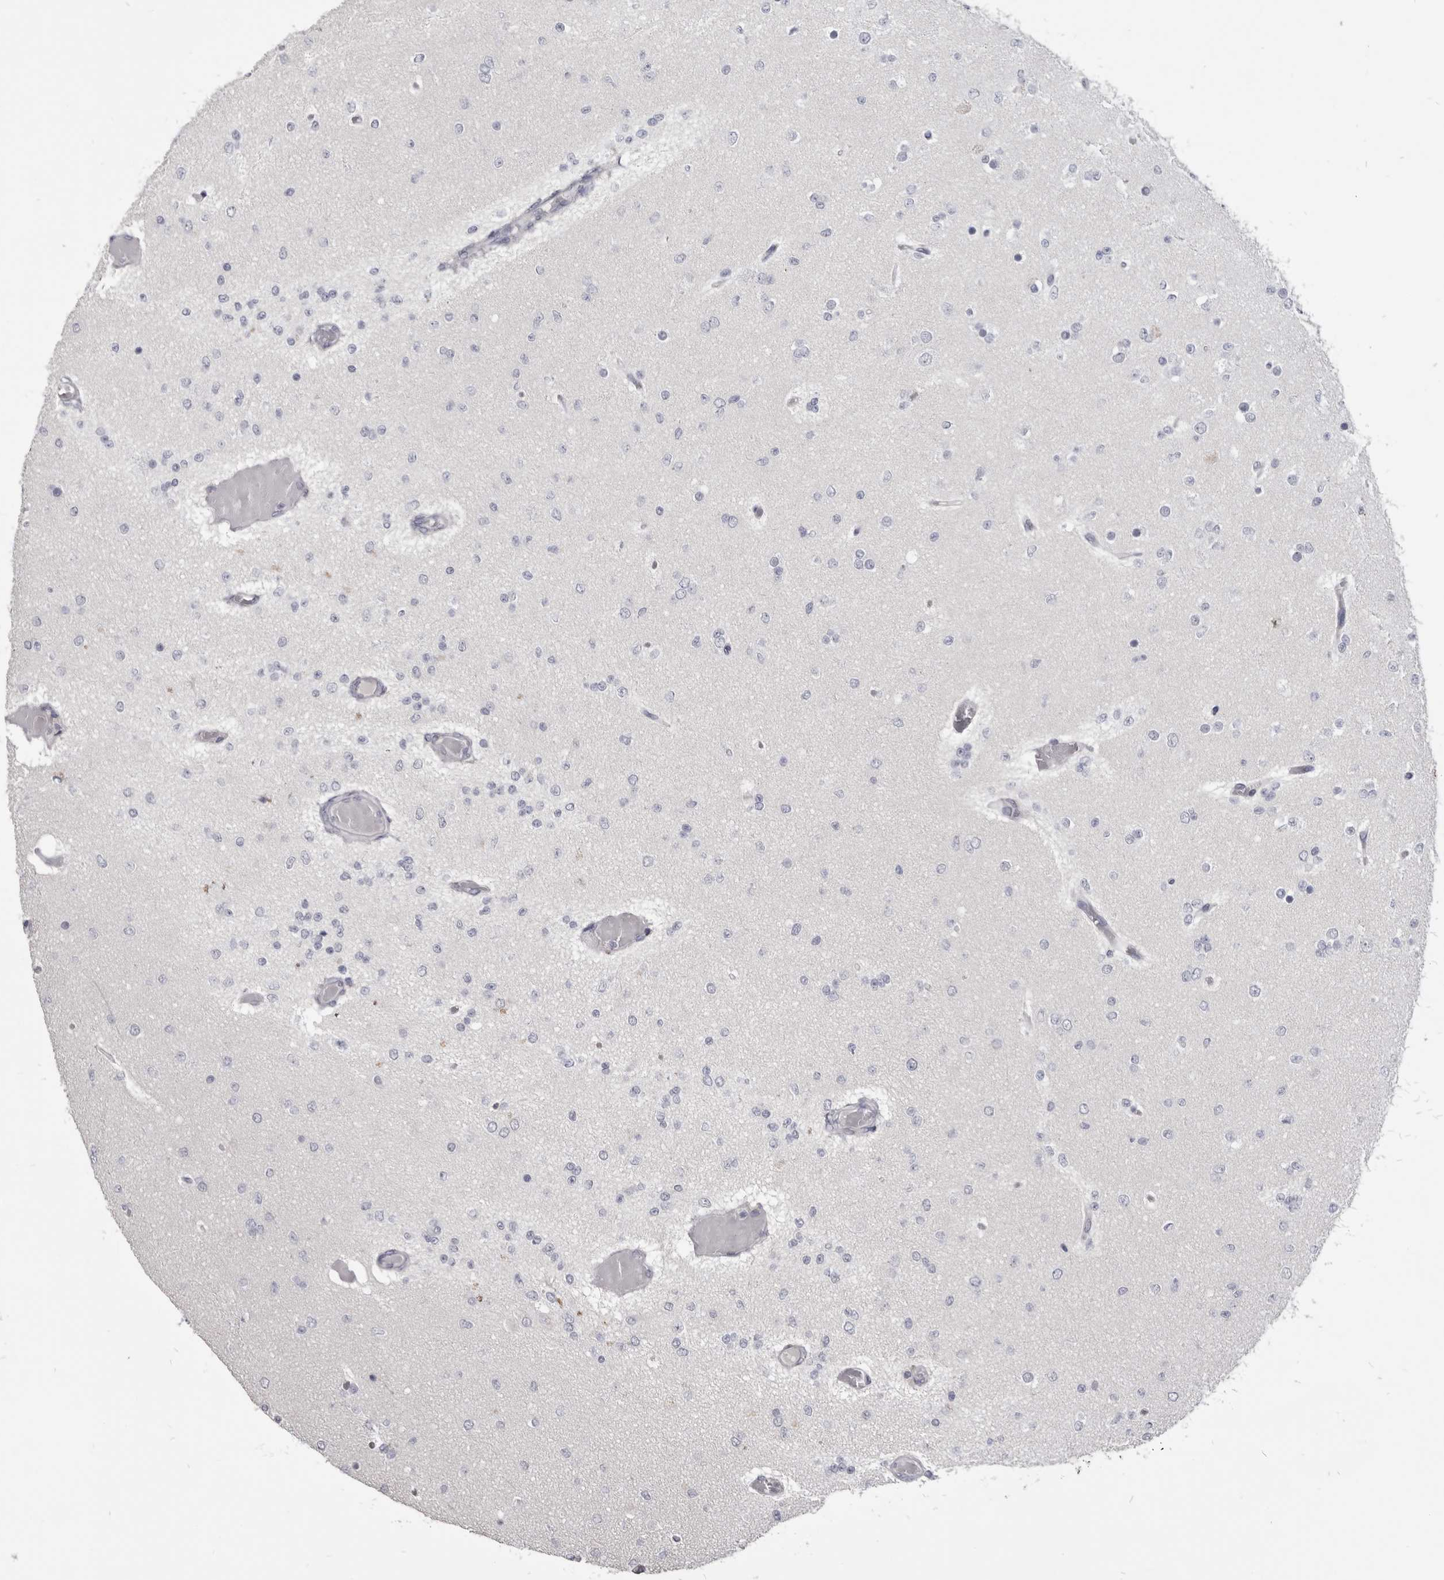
{"staining": {"intensity": "negative", "quantity": "none", "location": "none"}, "tissue": "glioma", "cell_type": "Tumor cells", "image_type": "cancer", "snomed": [{"axis": "morphology", "description": "Glioma, malignant, Low grade"}, {"axis": "topography", "description": "Brain"}], "caption": "The IHC histopathology image has no significant positivity in tumor cells of malignant low-grade glioma tissue. The staining is performed using DAB (3,3'-diaminobenzidine) brown chromogen with nuclei counter-stained in using hematoxylin.", "gene": "CGN", "patient": {"sex": "female", "age": 22}}